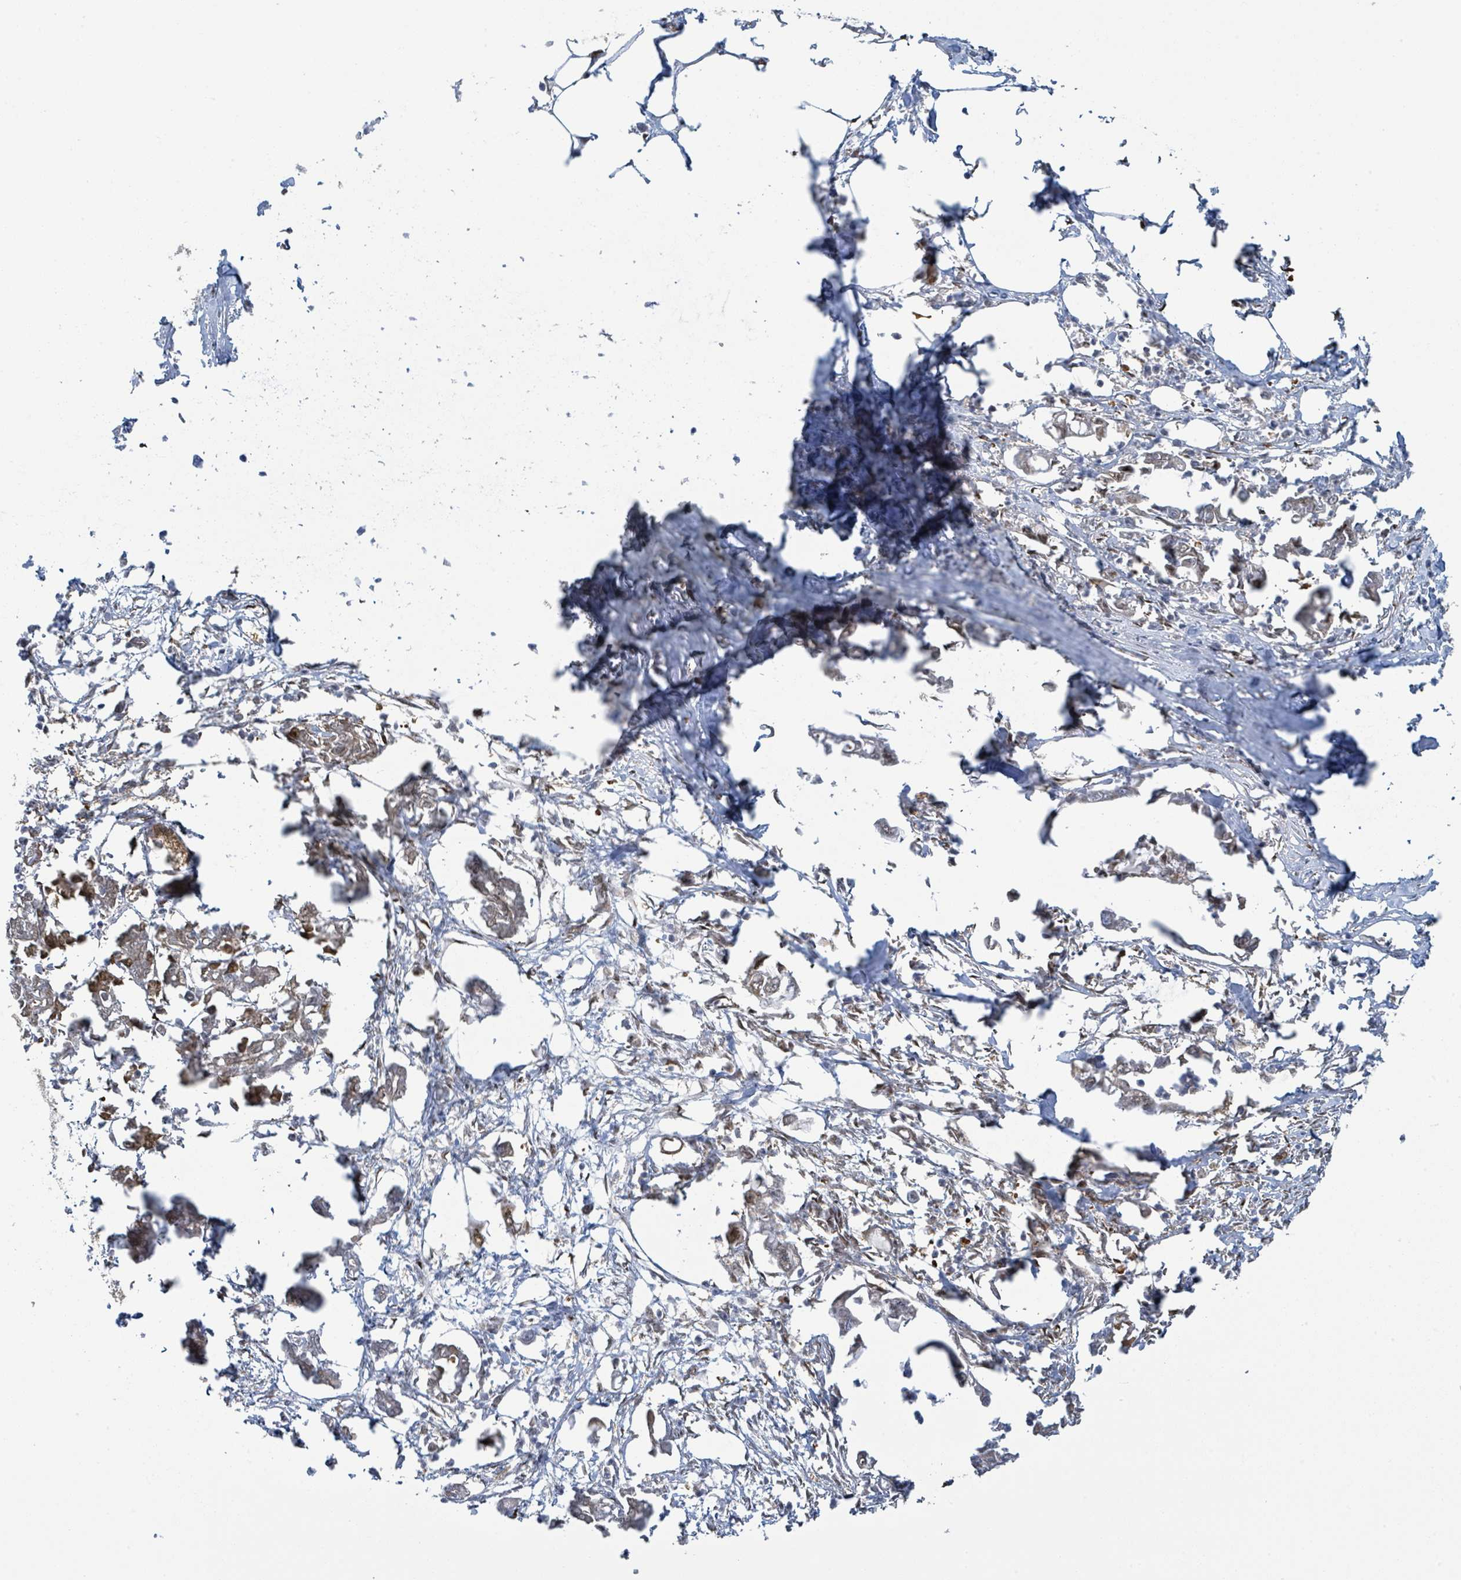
{"staining": {"intensity": "moderate", "quantity": "25%-75%", "location": "cytoplasmic/membranous,nuclear"}, "tissue": "pancreatic cancer", "cell_type": "Tumor cells", "image_type": "cancer", "snomed": [{"axis": "morphology", "description": "Adenocarcinoma, NOS"}, {"axis": "topography", "description": "Pancreas"}], "caption": "A micrograph of human pancreatic cancer (adenocarcinoma) stained for a protein reveals moderate cytoplasmic/membranous and nuclear brown staining in tumor cells.", "gene": "PSMB7", "patient": {"sex": "male", "age": 61}}